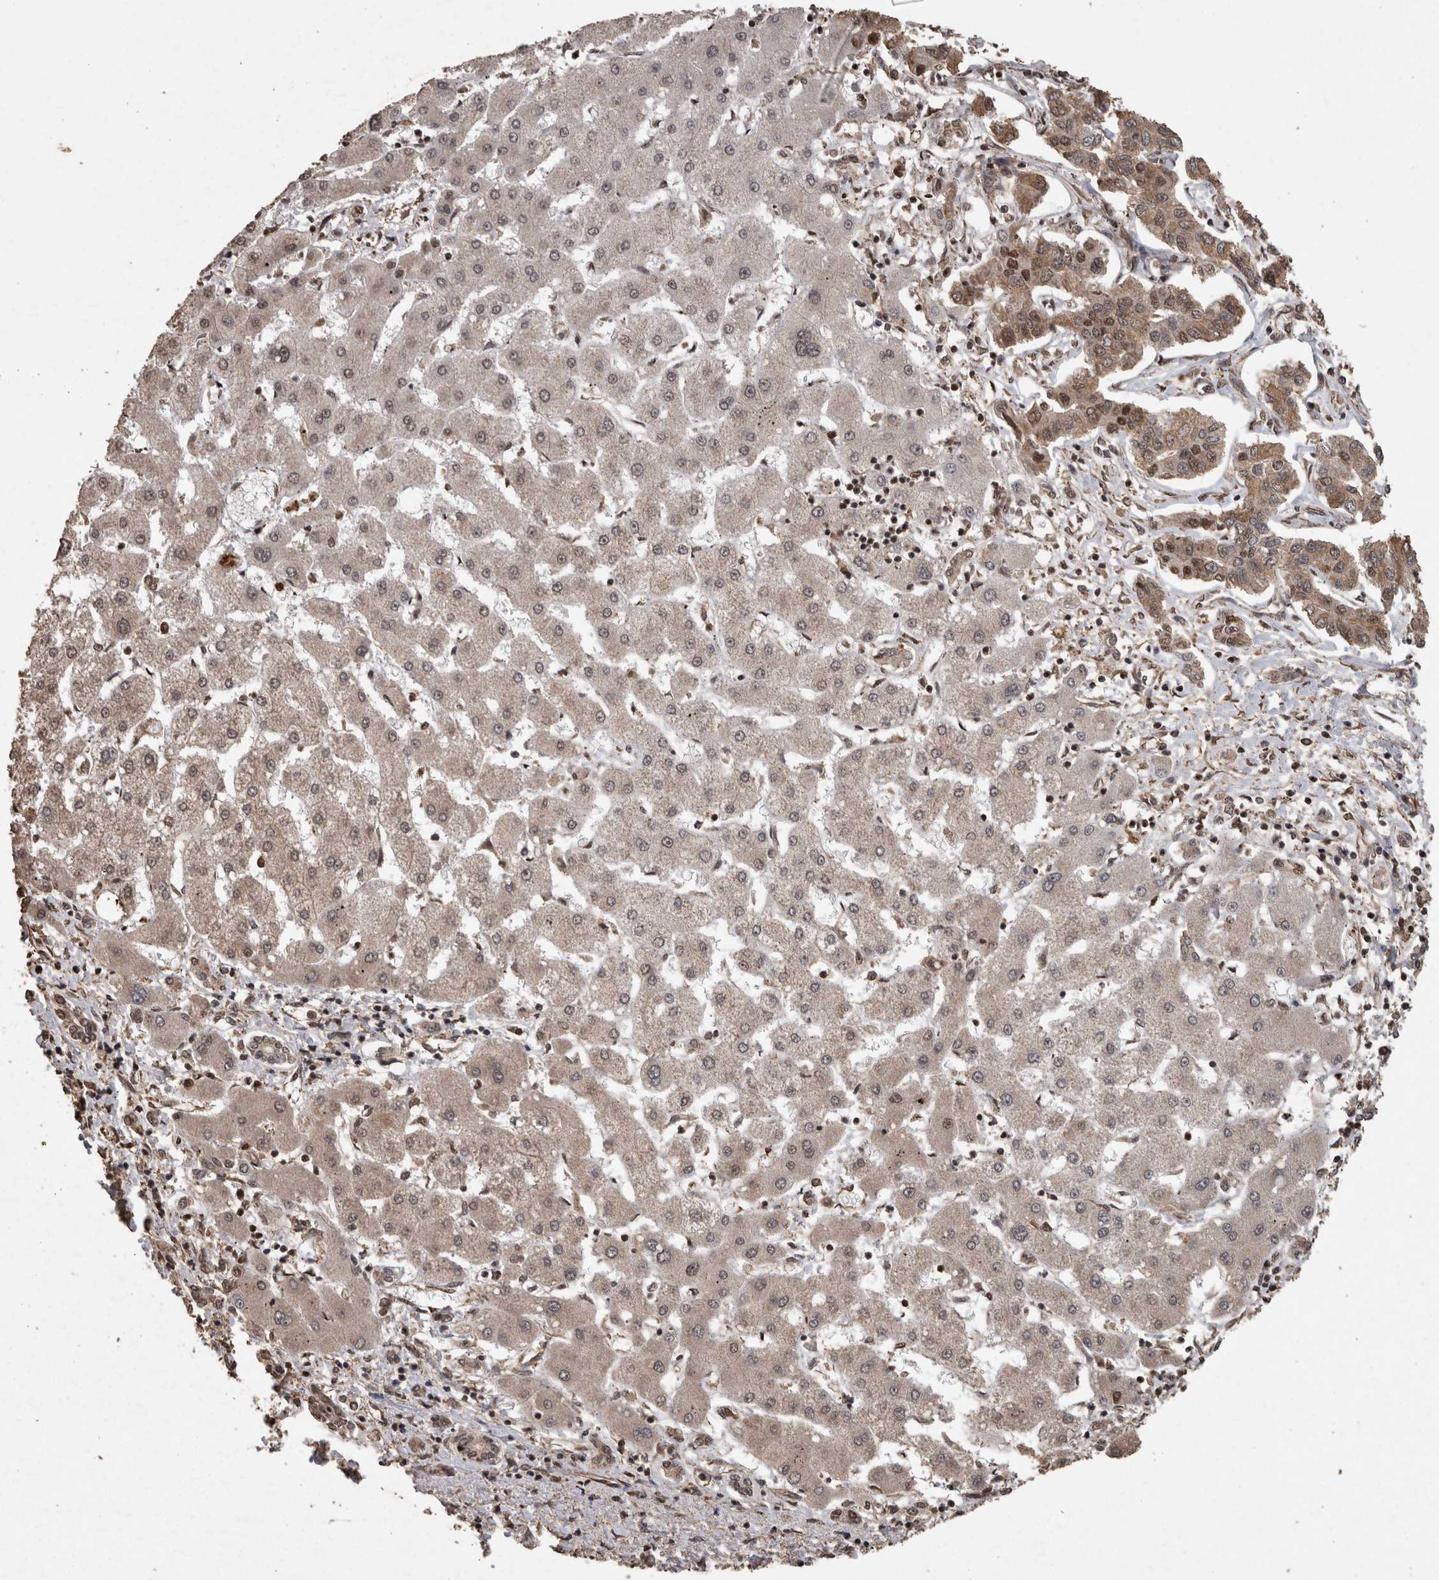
{"staining": {"intensity": "moderate", "quantity": ">75%", "location": "cytoplasmic/membranous,nuclear"}, "tissue": "liver cancer", "cell_type": "Tumor cells", "image_type": "cancer", "snomed": [{"axis": "morphology", "description": "Cholangiocarcinoma"}, {"axis": "topography", "description": "Liver"}], "caption": "This photomicrograph reveals liver cancer stained with immunohistochemistry to label a protein in brown. The cytoplasmic/membranous and nuclear of tumor cells show moderate positivity for the protein. Nuclei are counter-stained blue.", "gene": "PINK1", "patient": {"sex": "male", "age": 59}}